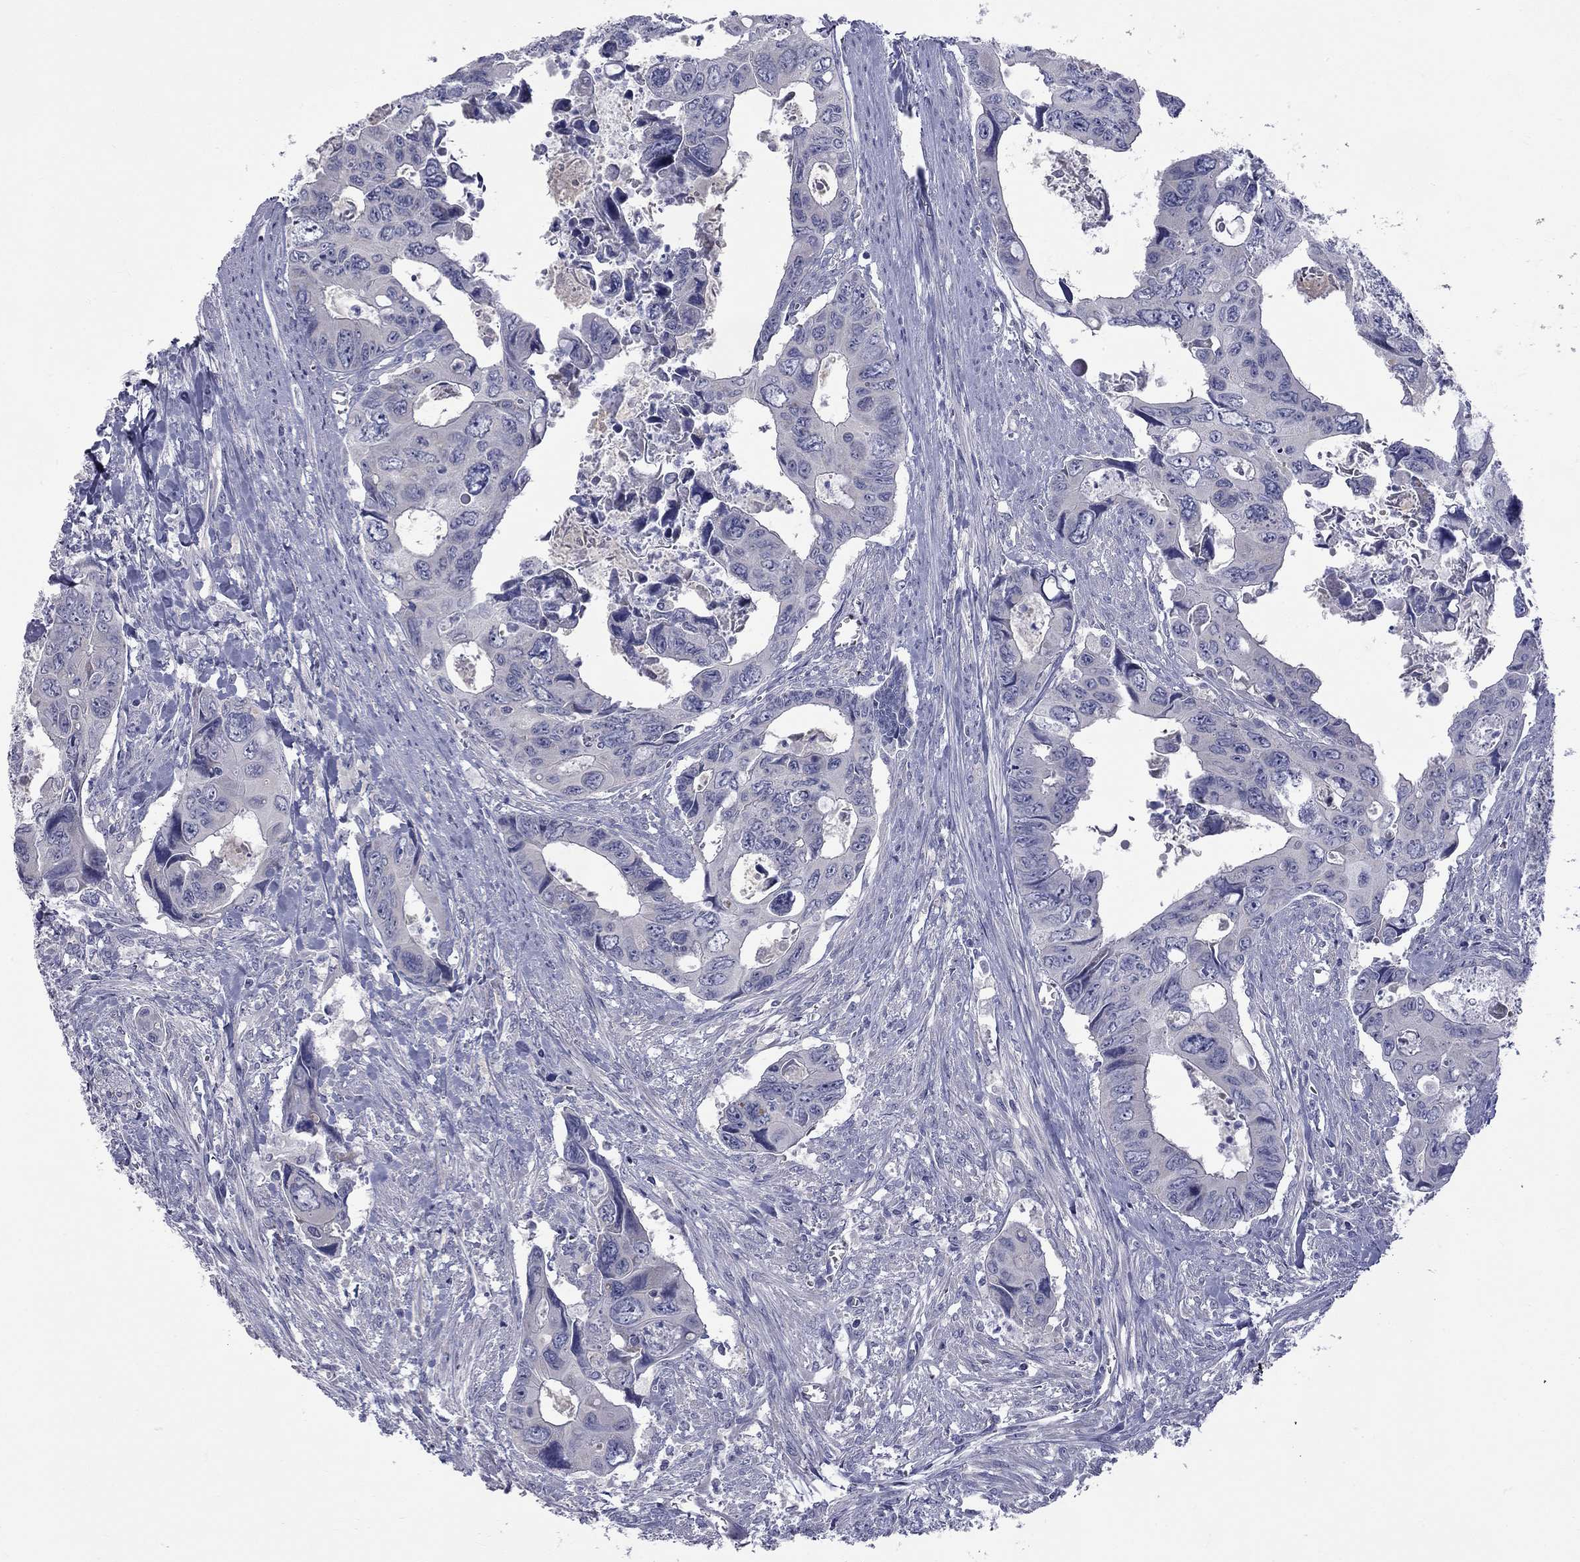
{"staining": {"intensity": "negative", "quantity": "none", "location": "none"}, "tissue": "colorectal cancer", "cell_type": "Tumor cells", "image_type": "cancer", "snomed": [{"axis": "morphology", "description": "Adenocarcinoma, NOS"}, {"axis": "topography", "description": "Rectum"}], "caption": "This is an immunohistochemistry micrograph of human colorectal adenocarcinoma. There is no staining in tumor cells.", "gene": "ABCB4", "patient": {"sex": "male", "age": 62}}